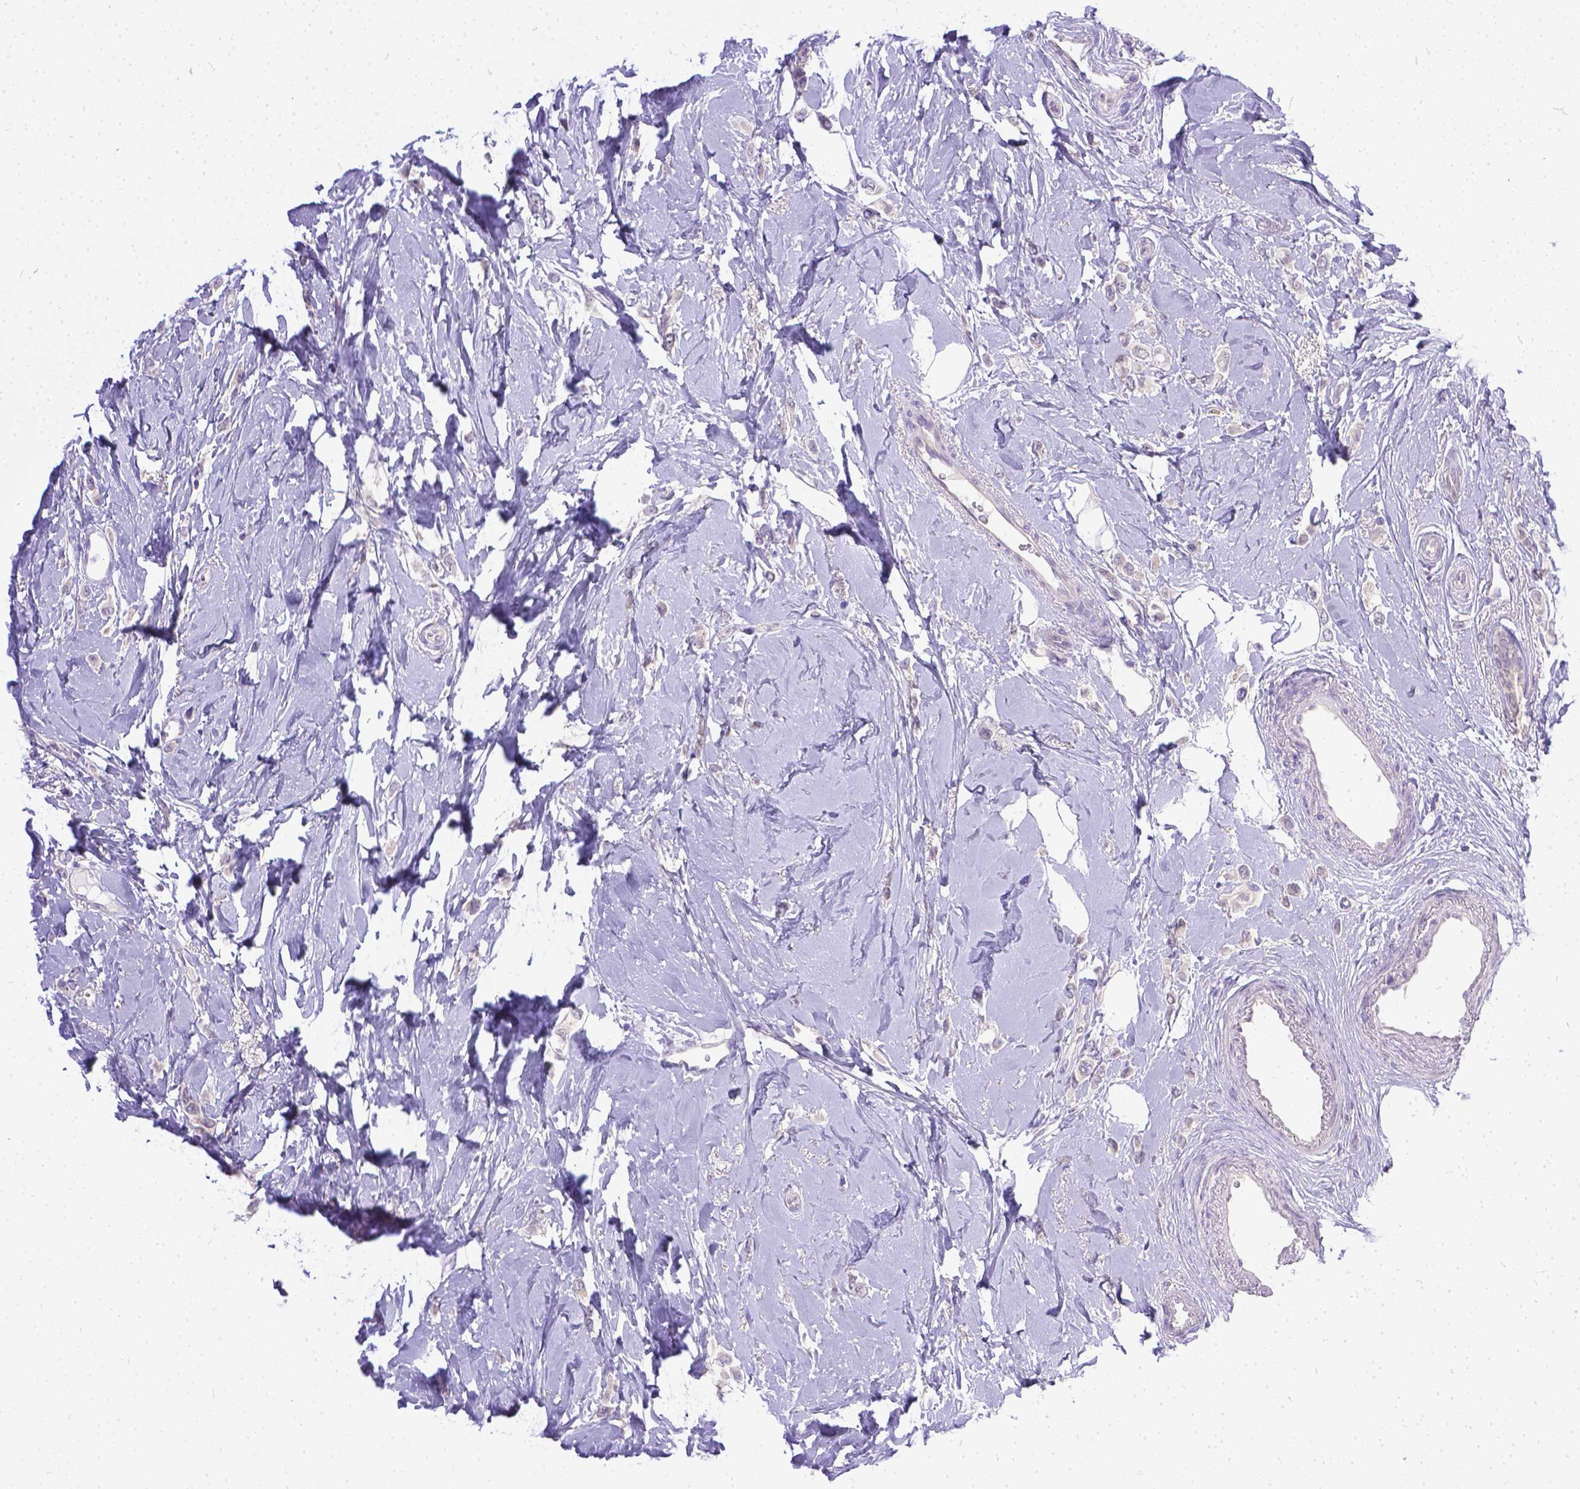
{"staining": {"intensity": "negative", "quantity": "none", "location": "none"}, "tissue": "breast cancer", "cell_type": "Tumor cells", "image_type": "cancer", "snomed": [{"axis": "morphology", "description": "Lobular carcinoma"}, {"axis": "topography", "description": "Breast"}], "caption": "IHC of human lobular carcinoma (breast) exhibits no staining in tumor cells.", "gene": "TTLL6", "patient": {"sex": "female", "age": 66}}